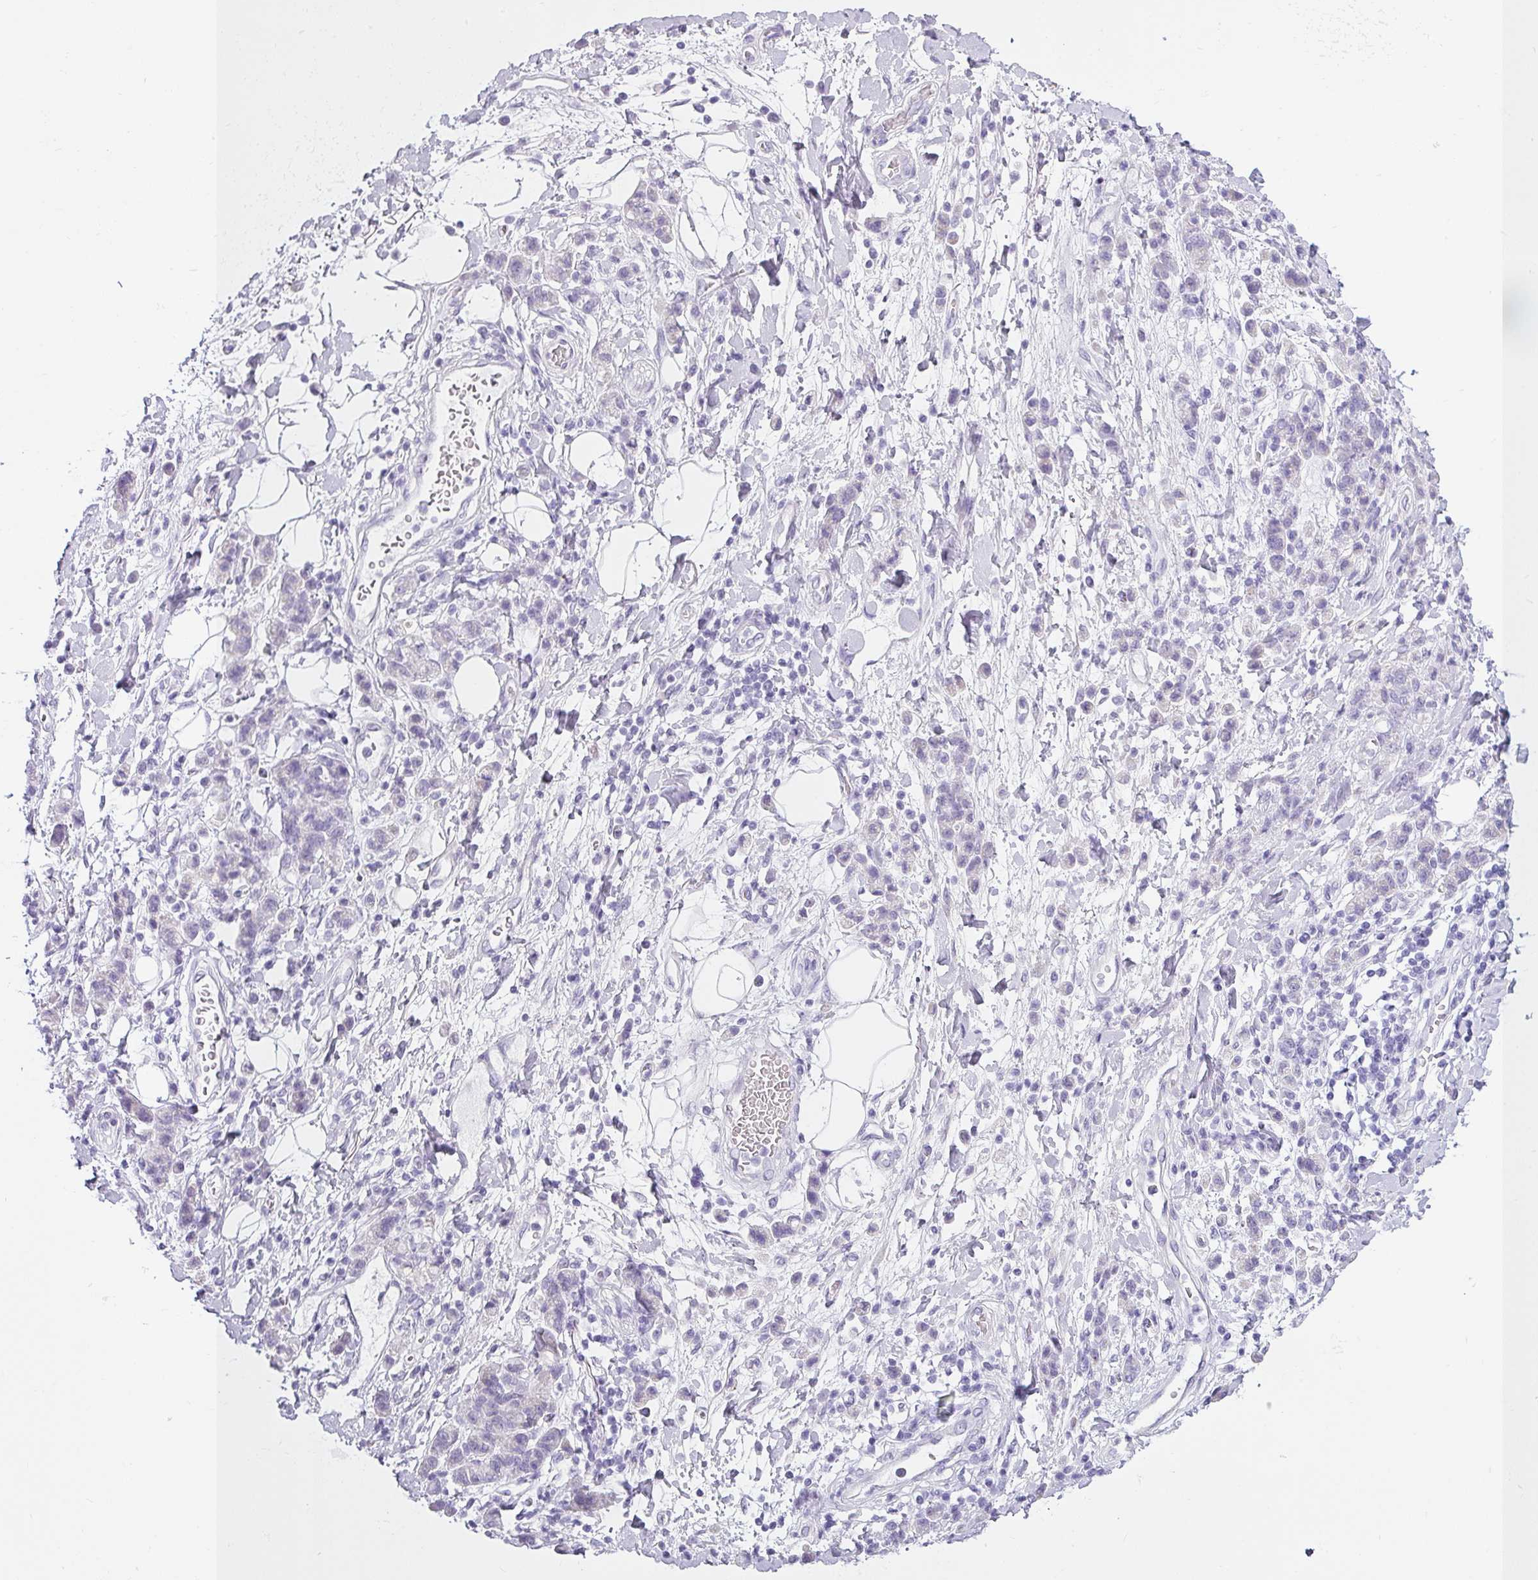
{"staining": {"intensity": "negative", "quantity": "none", "location": "none"}, "tissue": "stomach cancer", "cell_type": "Tumor cells", "image_type": "cancer", "snomed": [{"axis": "morphology", "description": "Adenocarcinoma, NOS"}, {"axis": "topography", "description": "Stomach"}], "caption": "Micrograph shows no significant protein expression in tumor cells of adenocarcinoma (stomach). The staining is performed using DAB brown chromogen with nuclei counter-stained in using hematoxylin.", "gene": "VCY1B", "patient": {"sex": "male", "age": 77}}